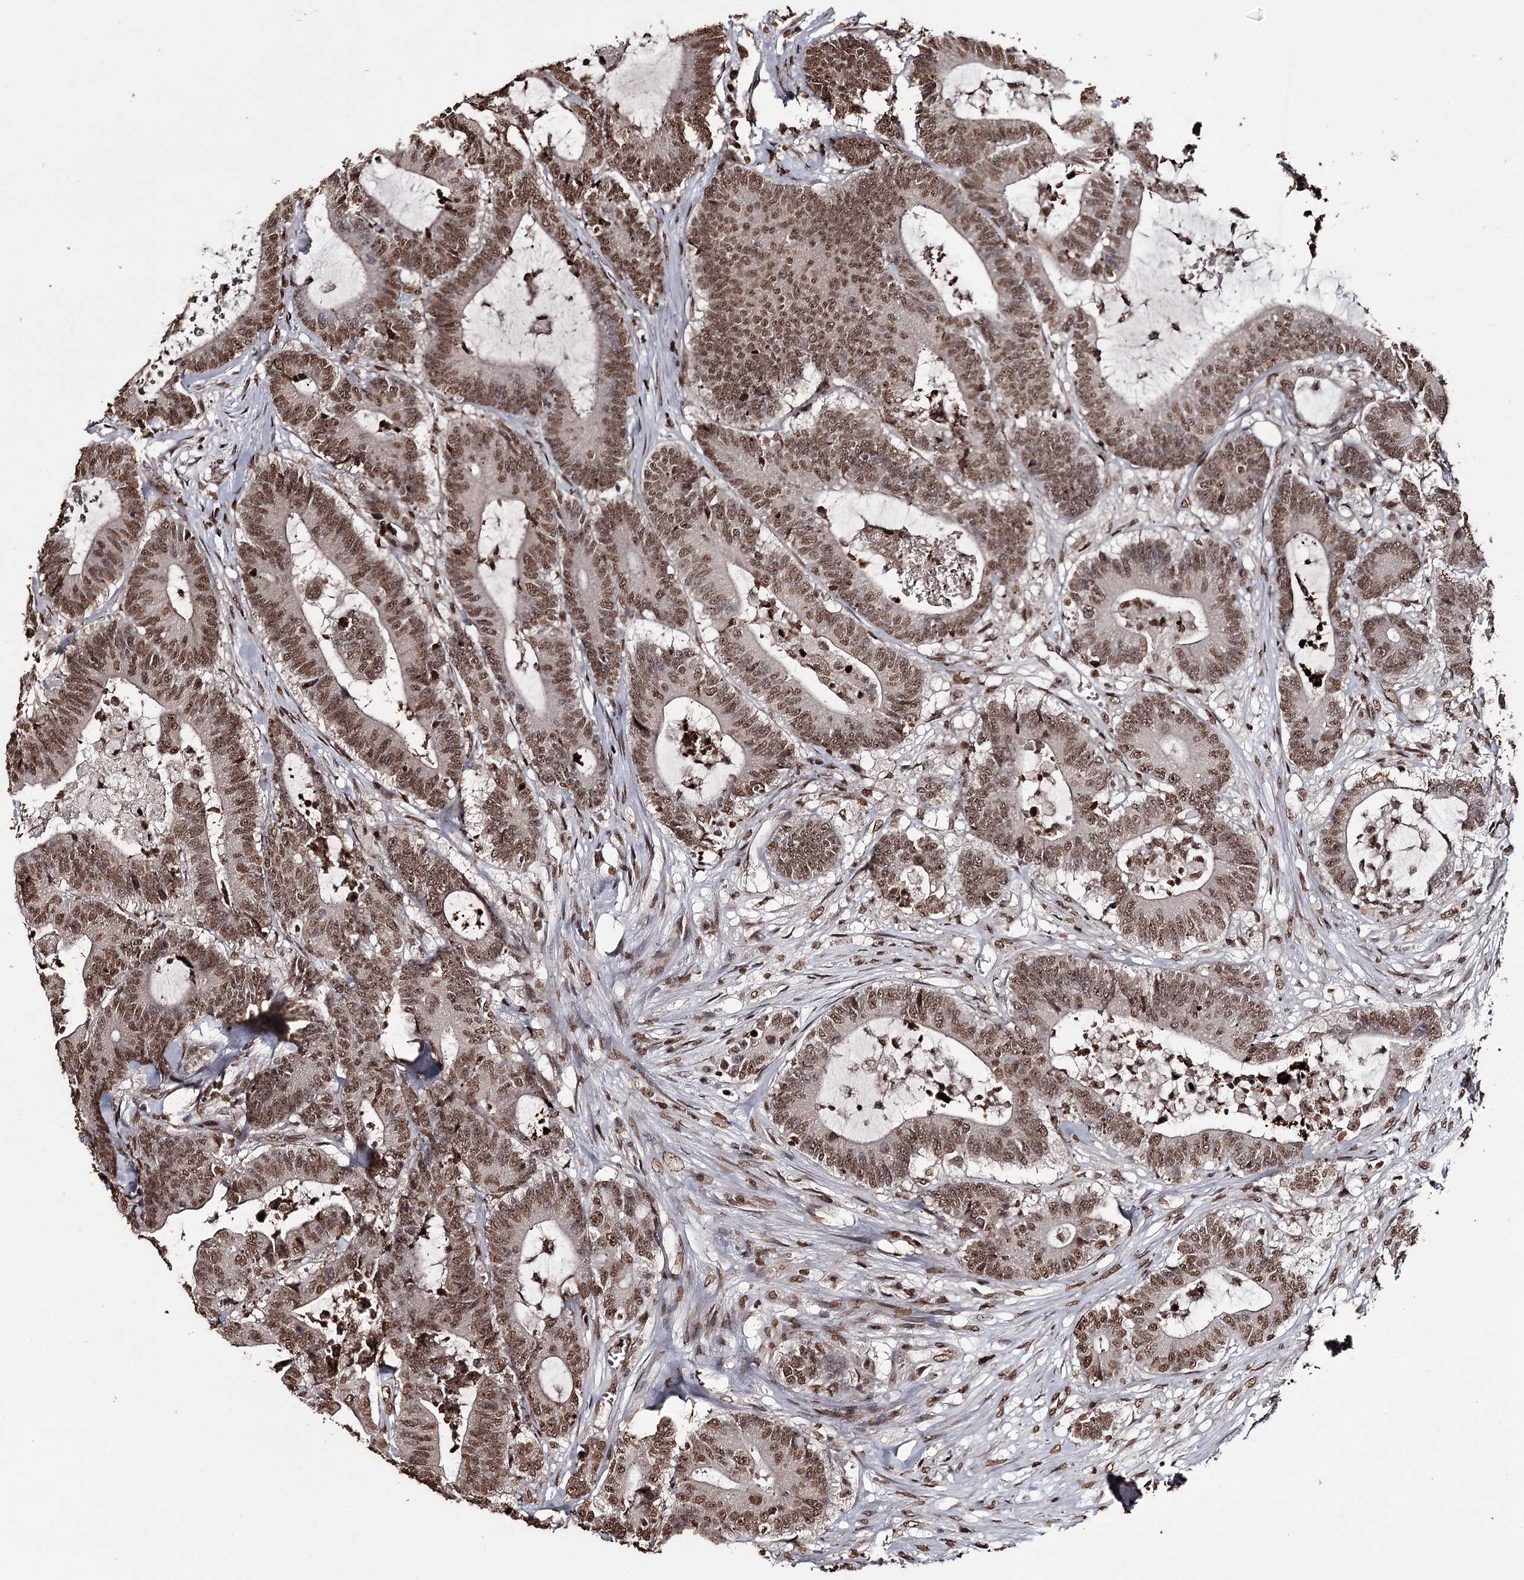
{"staining": {"intensity": "strong", "quantity": ">75%", "location": "cytoplasmic/membranous,nuclear"}, "tissue": "colorectal cancer", "cell_type": "Tumor cells", "image_type": "cancer", "snomed": [{"axis": "morphology", "description": "Adenocarcinoma, NOS"}, {"axis": "topography", "description": "Colon"}], "caption": "Human colorectal cancer stained with a protein marker demonstrates strong staining in tumor cells.", "gene": "THYN1", "patient": {"sex": "female", "age": 84}}